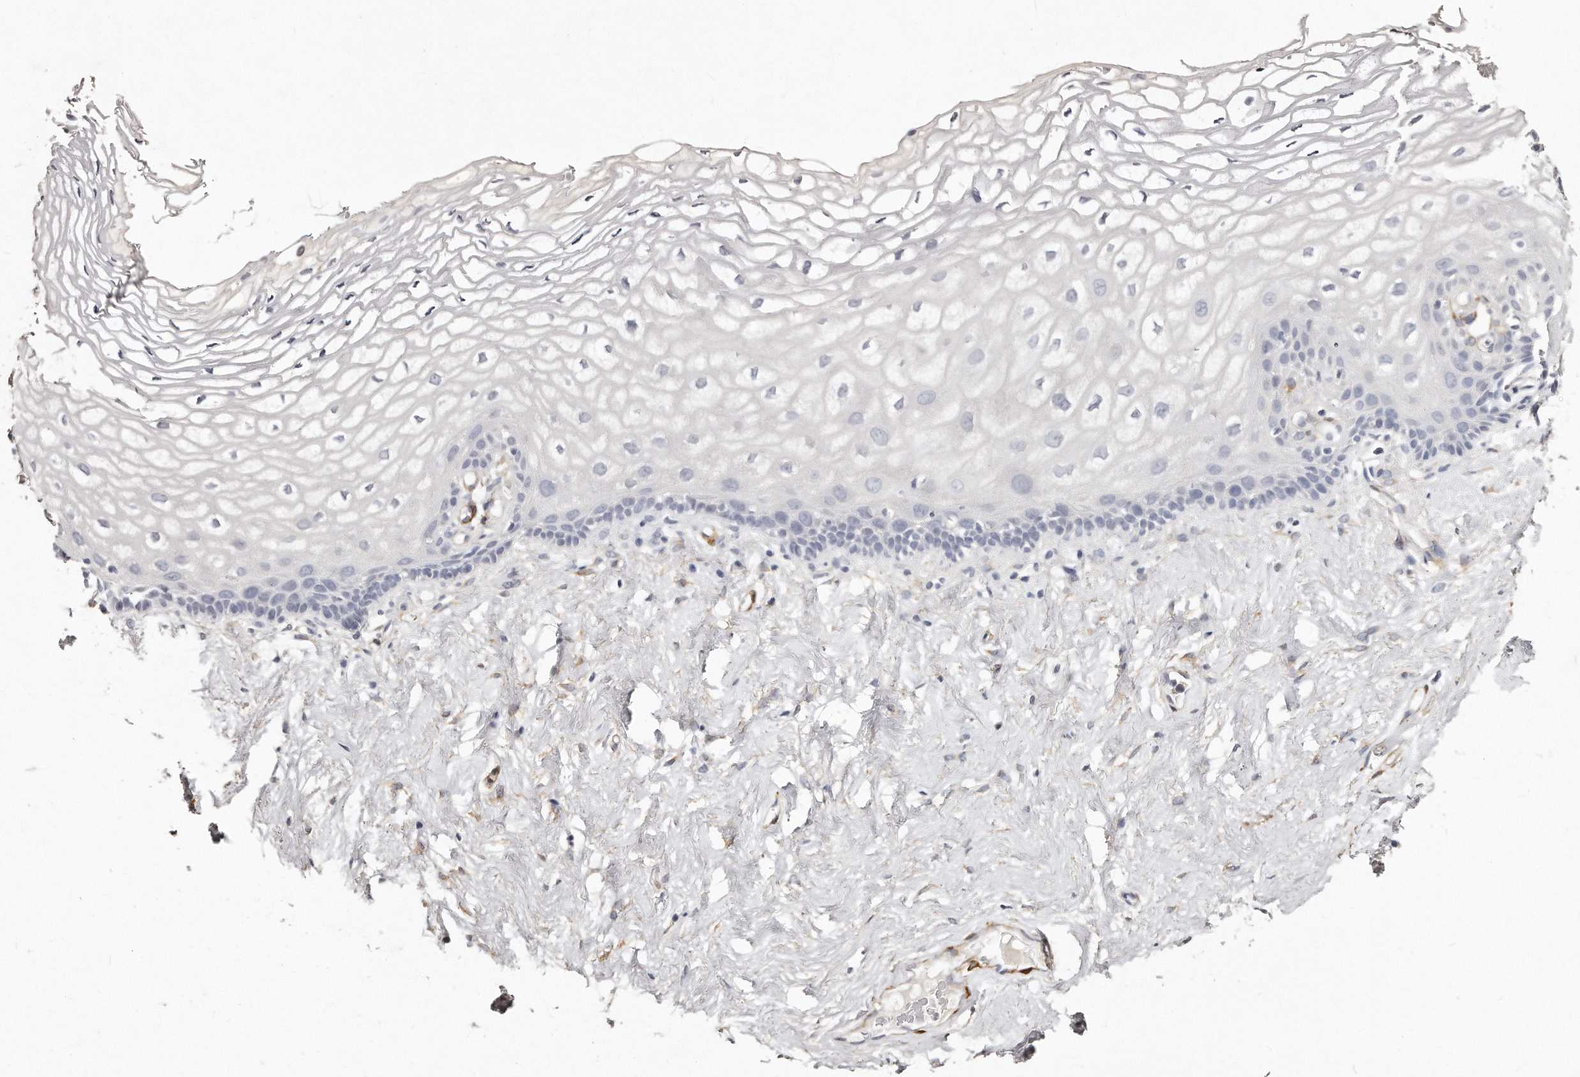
{"staining": {"intensity": "negative", "quantity": "none", "location": "none"}, "tissue": "vagina", "cell_type": "Squamous epithelial cells", "image_type": "normal", "snomed": [{"axis": "morphology", "description": "Normal tissue, NOS"}, {"axis": "morphology", "description": "Adenocarcinoma, NOS"}, {"axis": "topography", "description": "Rectum"}, {"axis": "topography", "description": "Vagina"}], "caption": "Immunohistochemical staining of benign vagina displays no significant expression in squamous epithelial cells.", "gene": "LMOD1", "patient": {"sex": "female", "age": 71}}